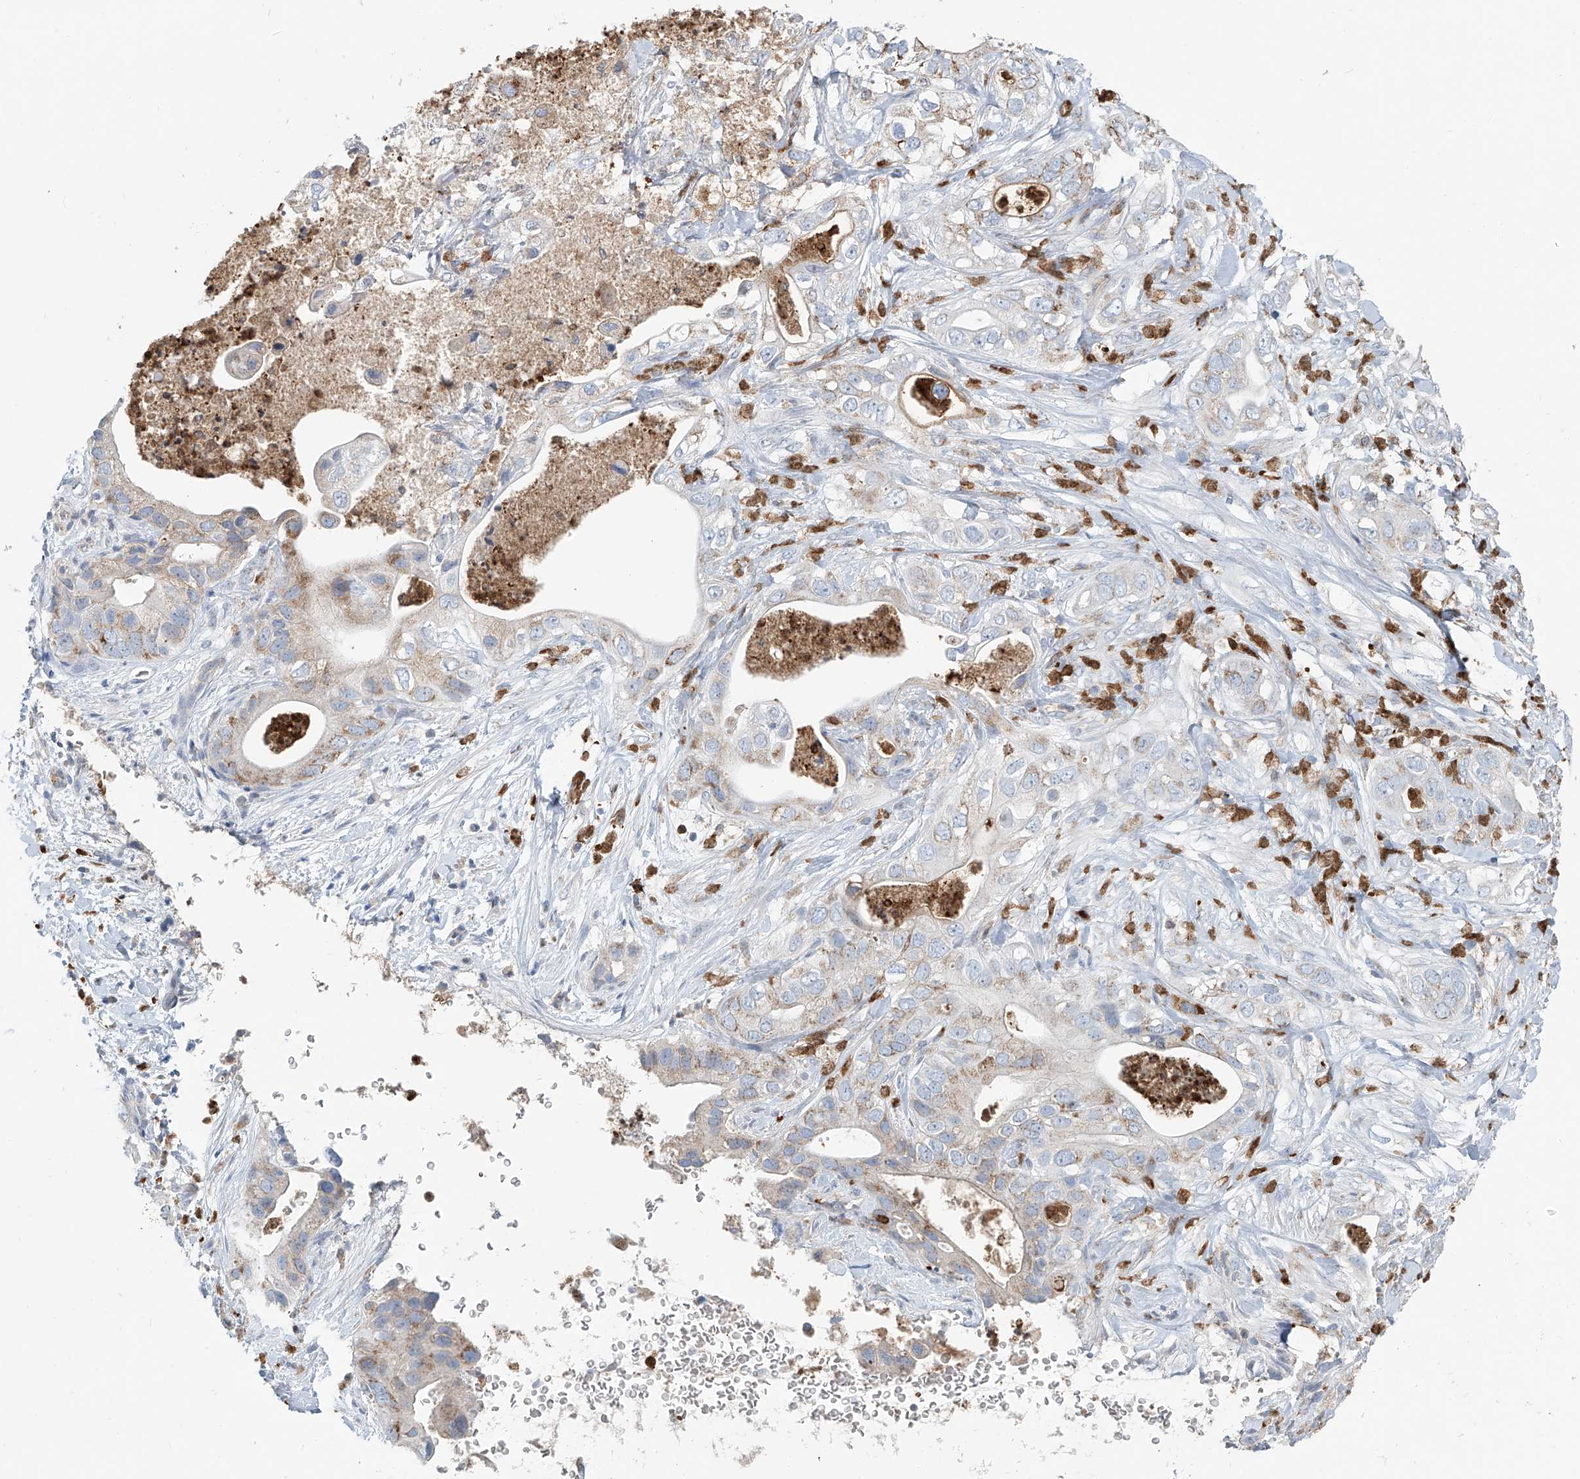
{"staining": {"intensity": "moderate", "quantity": "25%-75%", "location": "cytoplasmic/membranous"}, "tissue": "pancreatic cancer", "cell_type": "Tumor cells", "image_type": "cancer", "snomed": [{"axis": "morphology", "description": "Adenocarcinoma, NOS"}, {"axis": "topography", "description": "Pancreas"}], "caption": "IHC micrograph of neoplastic tissue: human adenocarcinoma (pancreatic) stained using immunohistochemistry exhibits medium levels of moderate protein expression localized specifically in the cytoplasmic/membranous of tumor cells, appearing as a cytoplasmic/membranous brown color.", "gene": "PTPRA", "patient": {"sex": "female", "age": 78}}